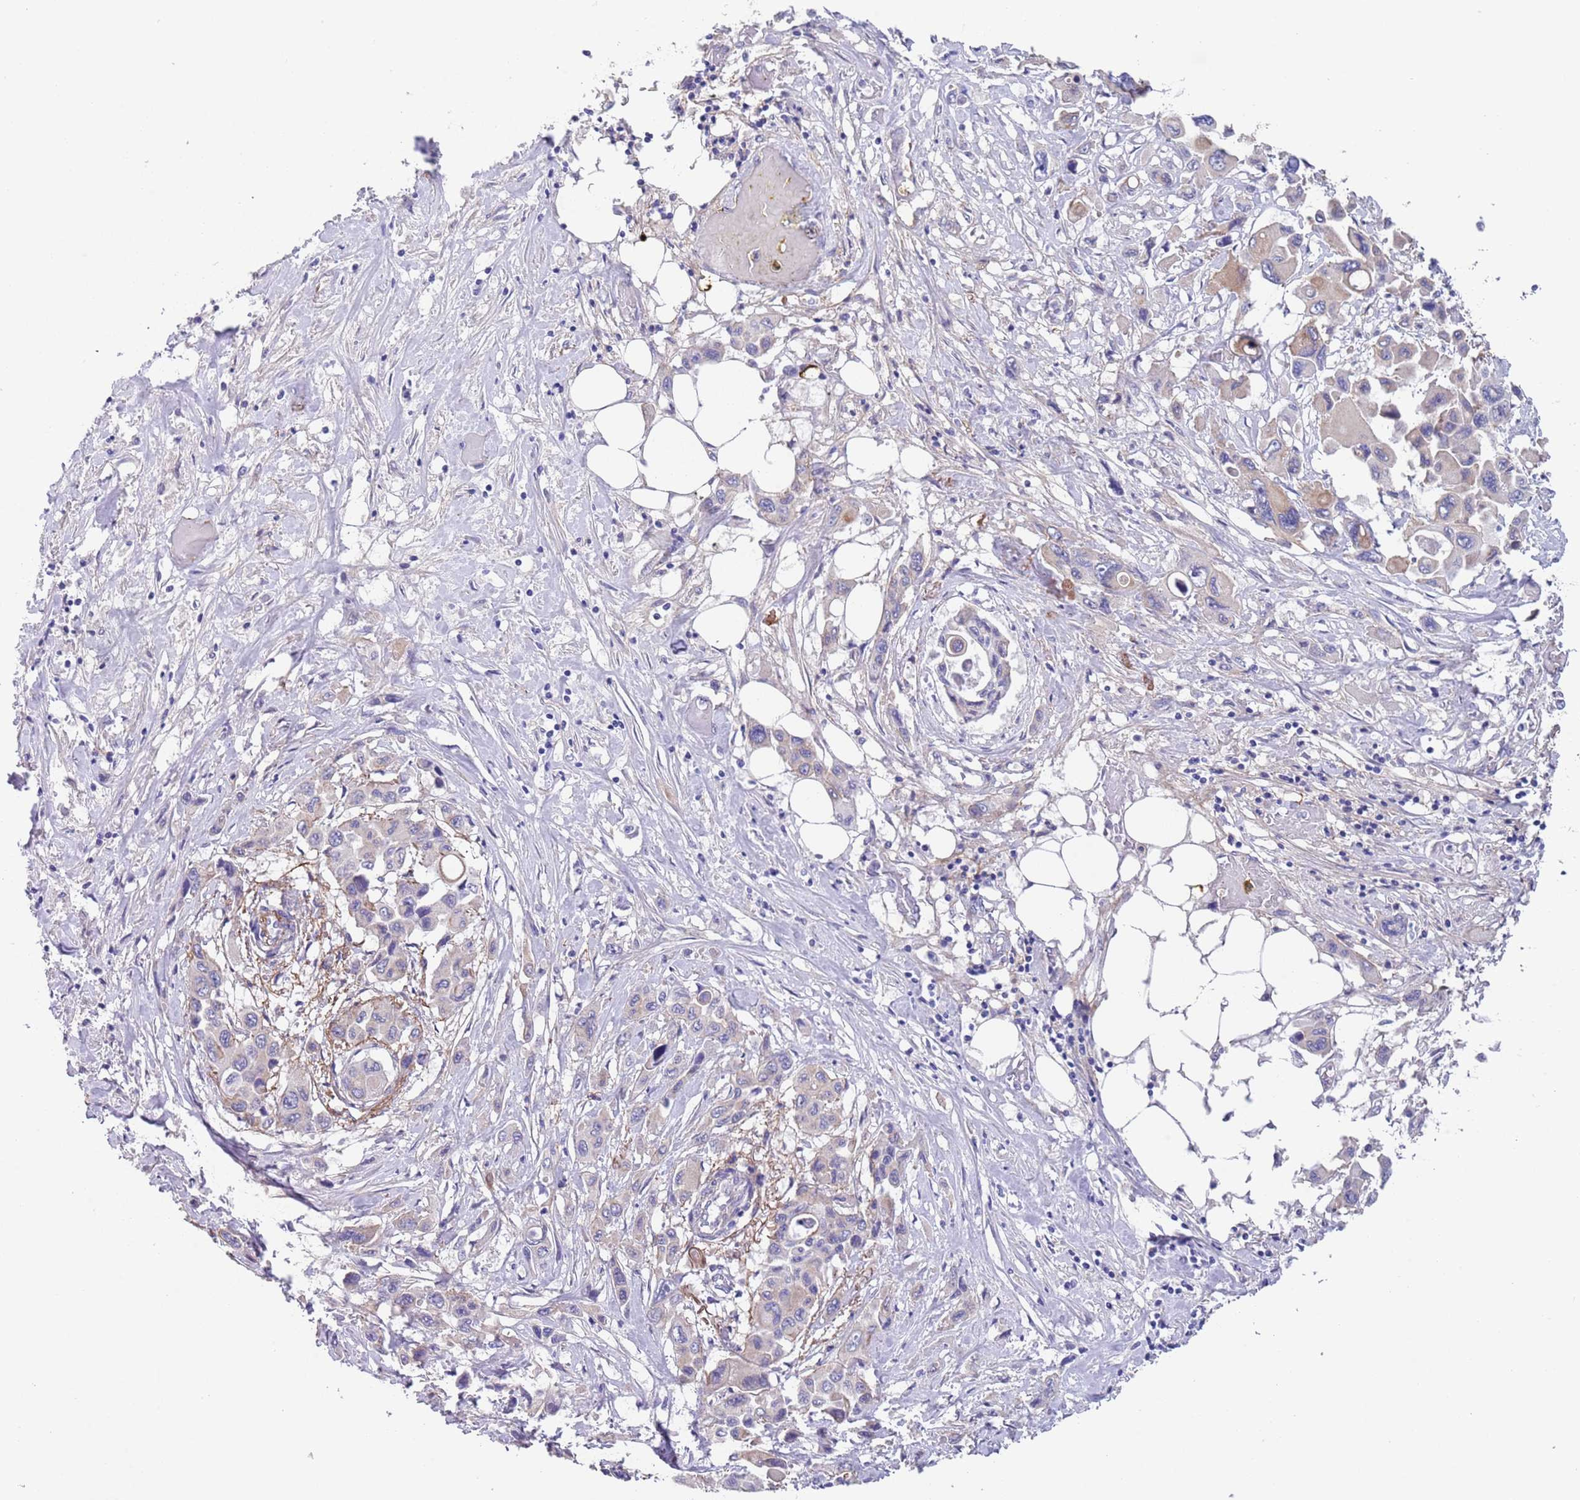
{"staining": {"intensity": "negative", "quantity": "none", "location": "none"}, "tissue": "pancreatic cancer", "cell_type": "Tumor cells", "image_type": "cancer", "snomed": [{"axis": "morphology", "description": "Adenocarcinoma, NOS"}, {"axis": "topography", "description": "Pancreas"}], "caption": "Pancreatic cancer was stained to show a protein in brown. There is no significant staining in tumor cells.", "gene": "RNF169", "patient": {"sex": "male", "age": 92}}